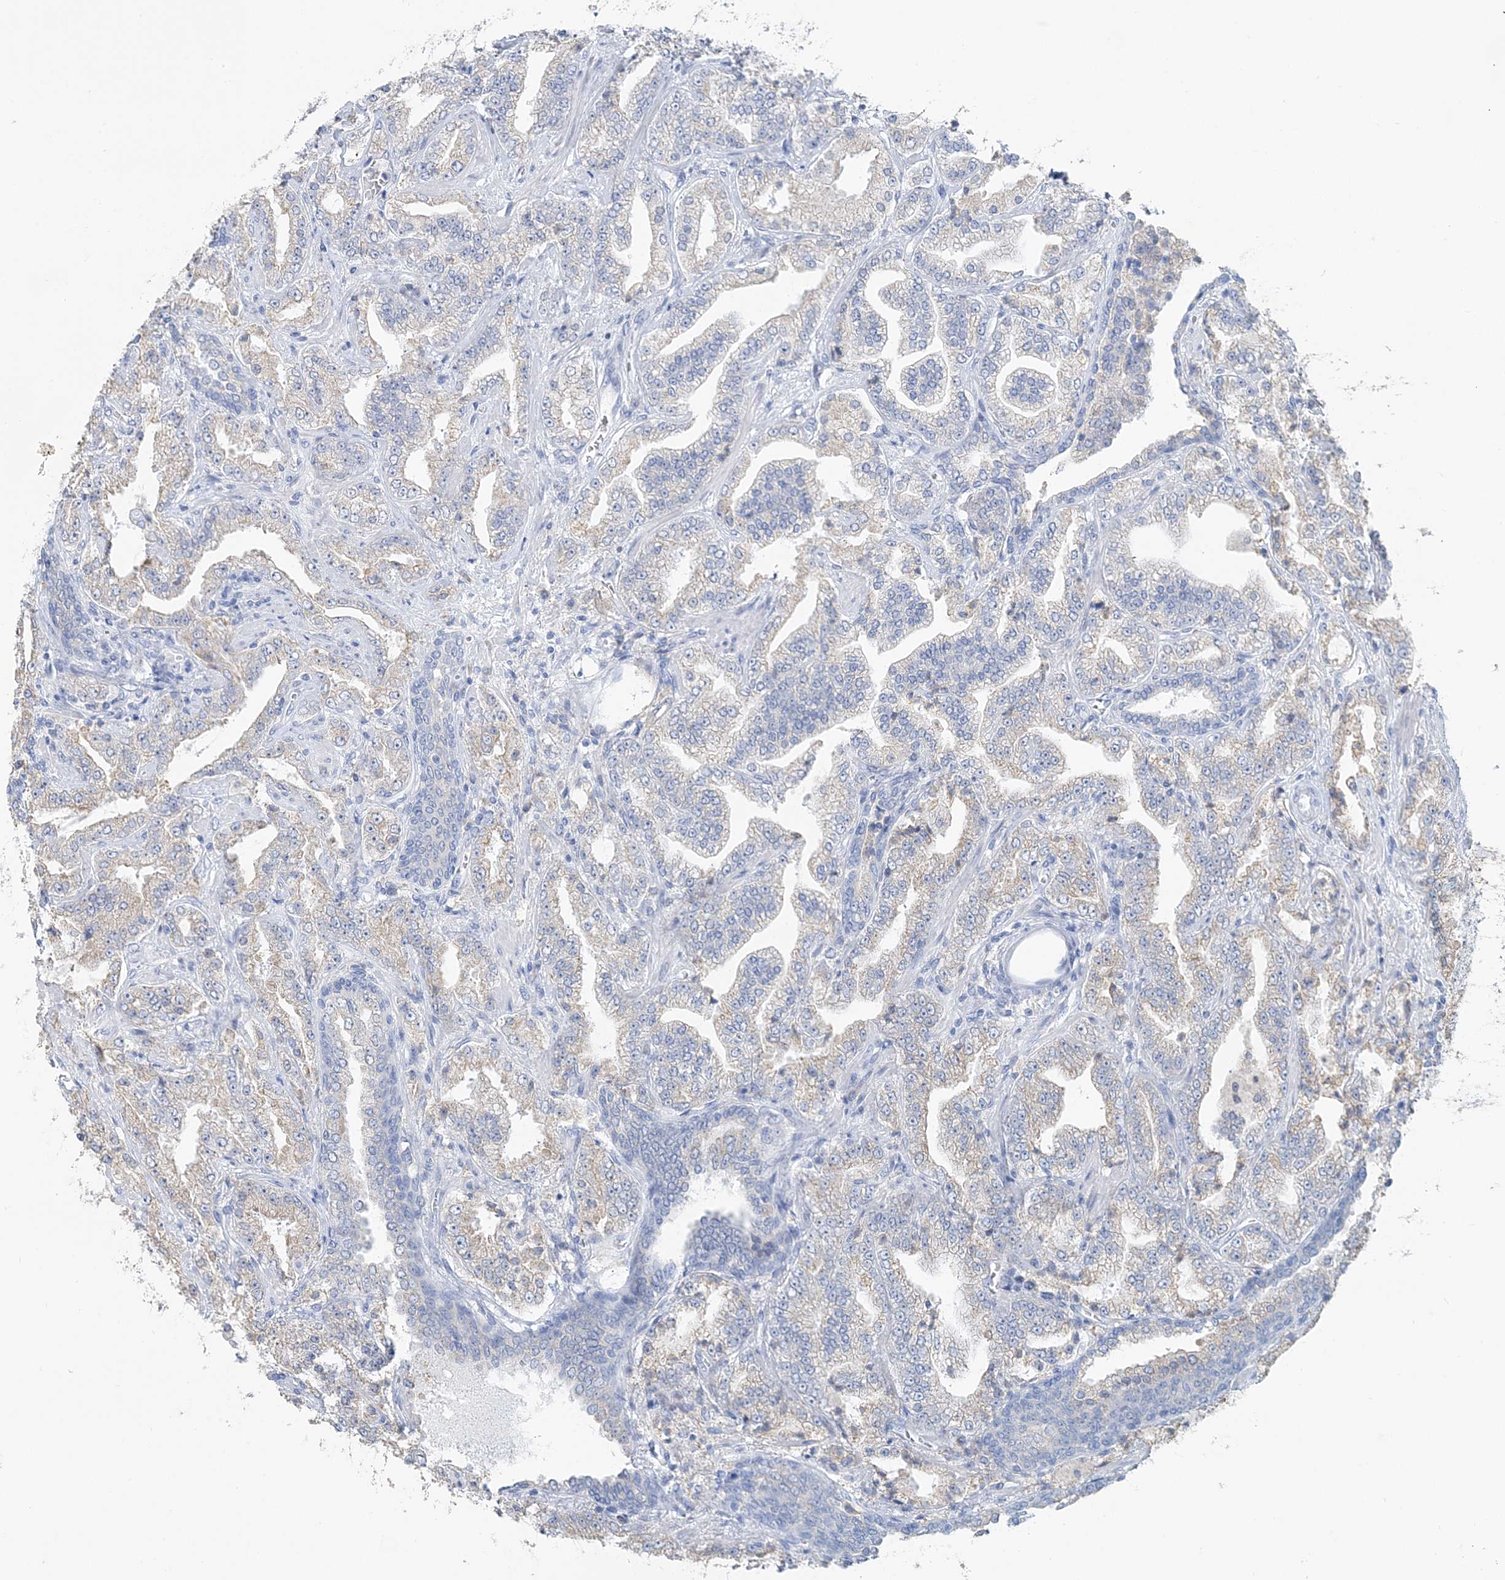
{"staining": {"intensity": "negative", "quantity": "none", "location": "none"}, "tissue": "prostate cancer", "cell_type": "Tumor cells", "image_type": "cancer", "snomed": [{"axis": "morphology", "description": "Adenocarcinoma, High grade"}, {"axis": "topography", "description": "Prostate"}], "caption": "This image is of prostate cancer stained with IHC to label a protein in brown with the nuclei are counter-stained blue. There is no expression in tumor cells.", "gene": "TBC1D5", "patient": {"sex": "male", "age": 64}}